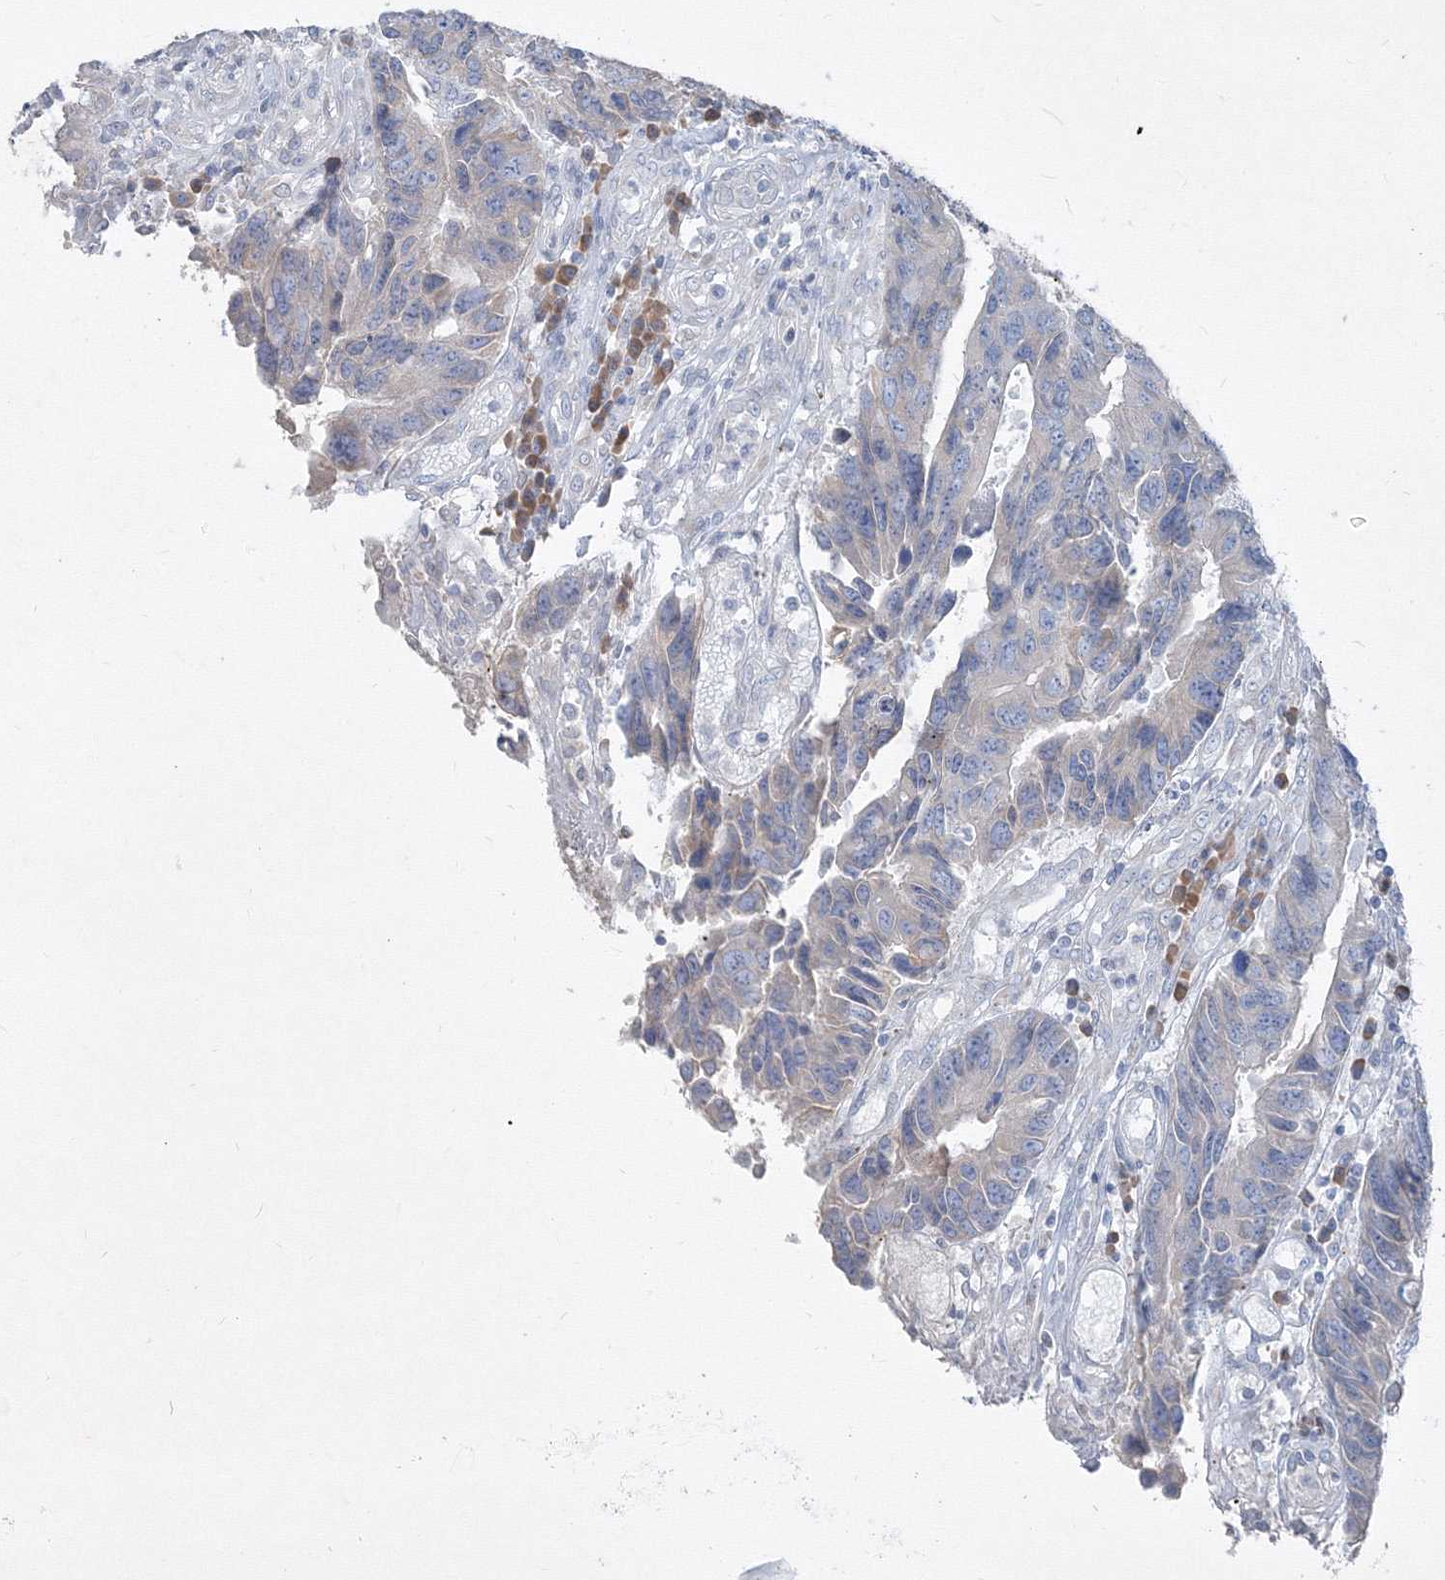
{"staining": {"intensity": "negative", "quantity": "none", "location": "none"}, "tissue": "colorectal cancer", "cell_type": "Tumor cells", "image_type": "cancer", "snomed": [{"axis": "morphology", "description": "Adenocarcinoma, NOS"}, {"axis": "topography", "description": "Rectum"}], "caption": "Tumor cells are negative for brown protein staining in colorectal cancer (adenocarcinoma).", "gene": "IFNAR1", "patient": {"sex": "male", "age": 84}}